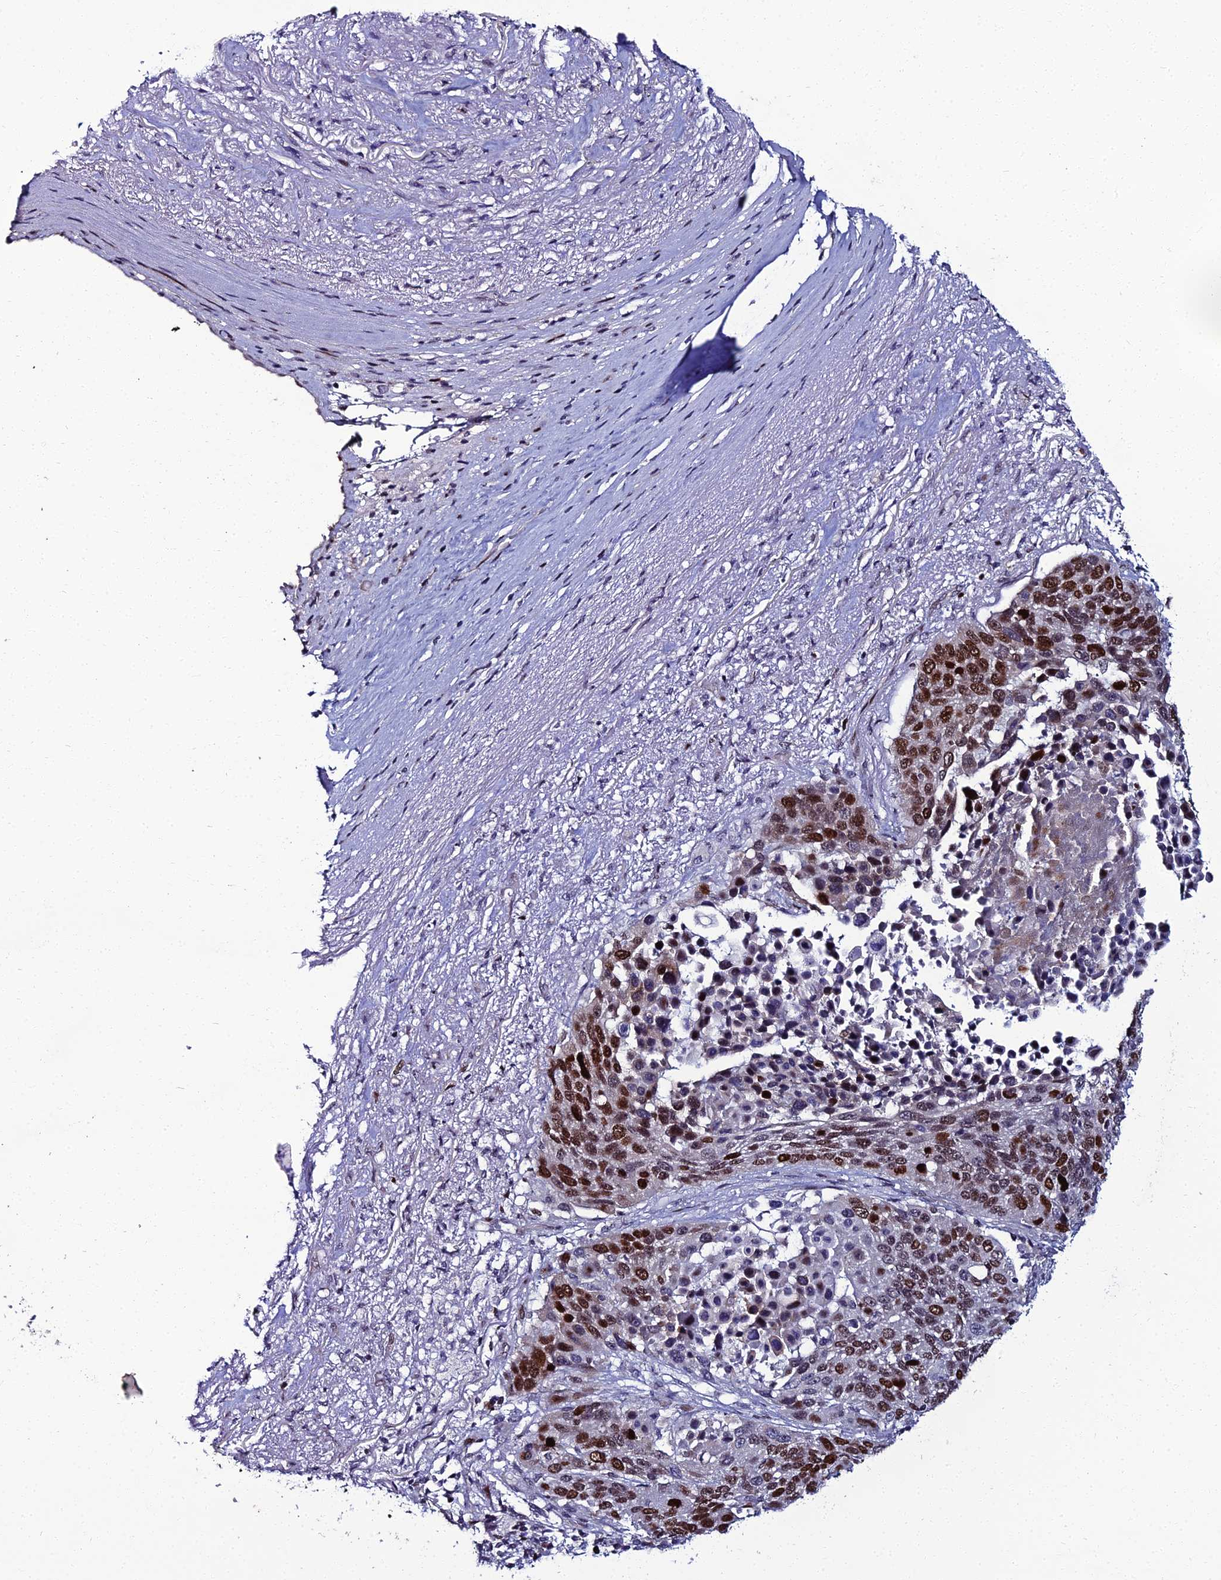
{"staining": {"intensity": "strong", "quantity": ">75%", "location": "nuclear"}, "tissue": "lung cancer", "cell_type": "Tumor cells", "image_type": "cancer", "snomed": [{"axis": "morphology", "description": "Normal tissue, NOS"}, {"axis": "morphology", "description": "Squamous cell carcinoma, NOS"}, {"axis": "topography", "description": "Lymph node"}, {"axis": "topography", "description": "Lung"}], "caption": "An image of human squamous cell carcinoma (lung) stained for a protein displays strong nuclear brown staining in tumor cells.", "gene": "TAF9B", "patient": {"sex": "male", "age": 66}}